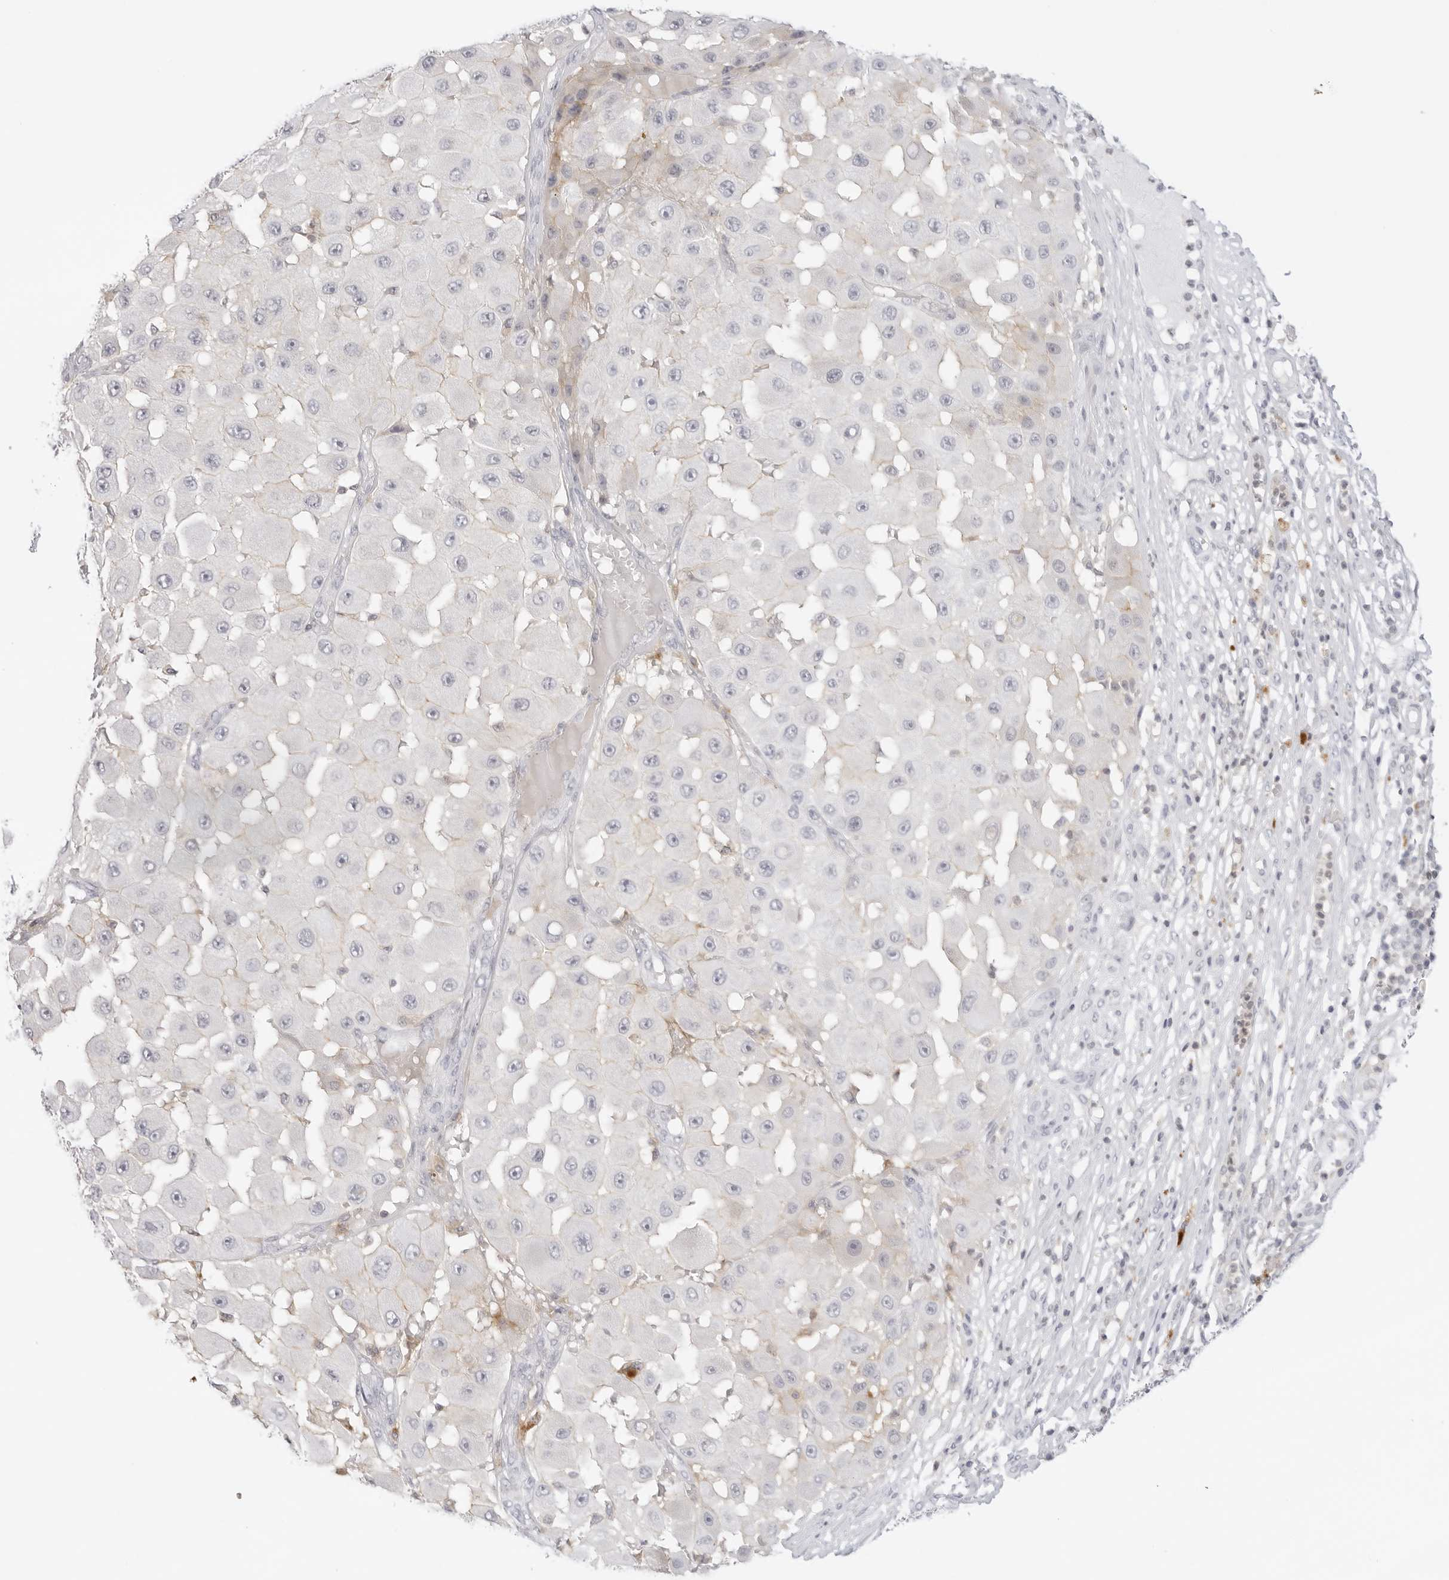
{"staining": {"intensity": "negative", "quantity": "none", "location": "none"}, "tissue": "melanoma", "cell_type": "Tumor cells", "image_type": "cancer", "snomed": [{"axis": "morphology", "description": "Malignant melanoma, NOS"}, {"axis": "topography", "description": "Skin"}], "caption": "Tumor cells show no significant protein expression in melanoma.", "gene": "TNFRSF14", "patient": {"sex": "female", "age": 81}}